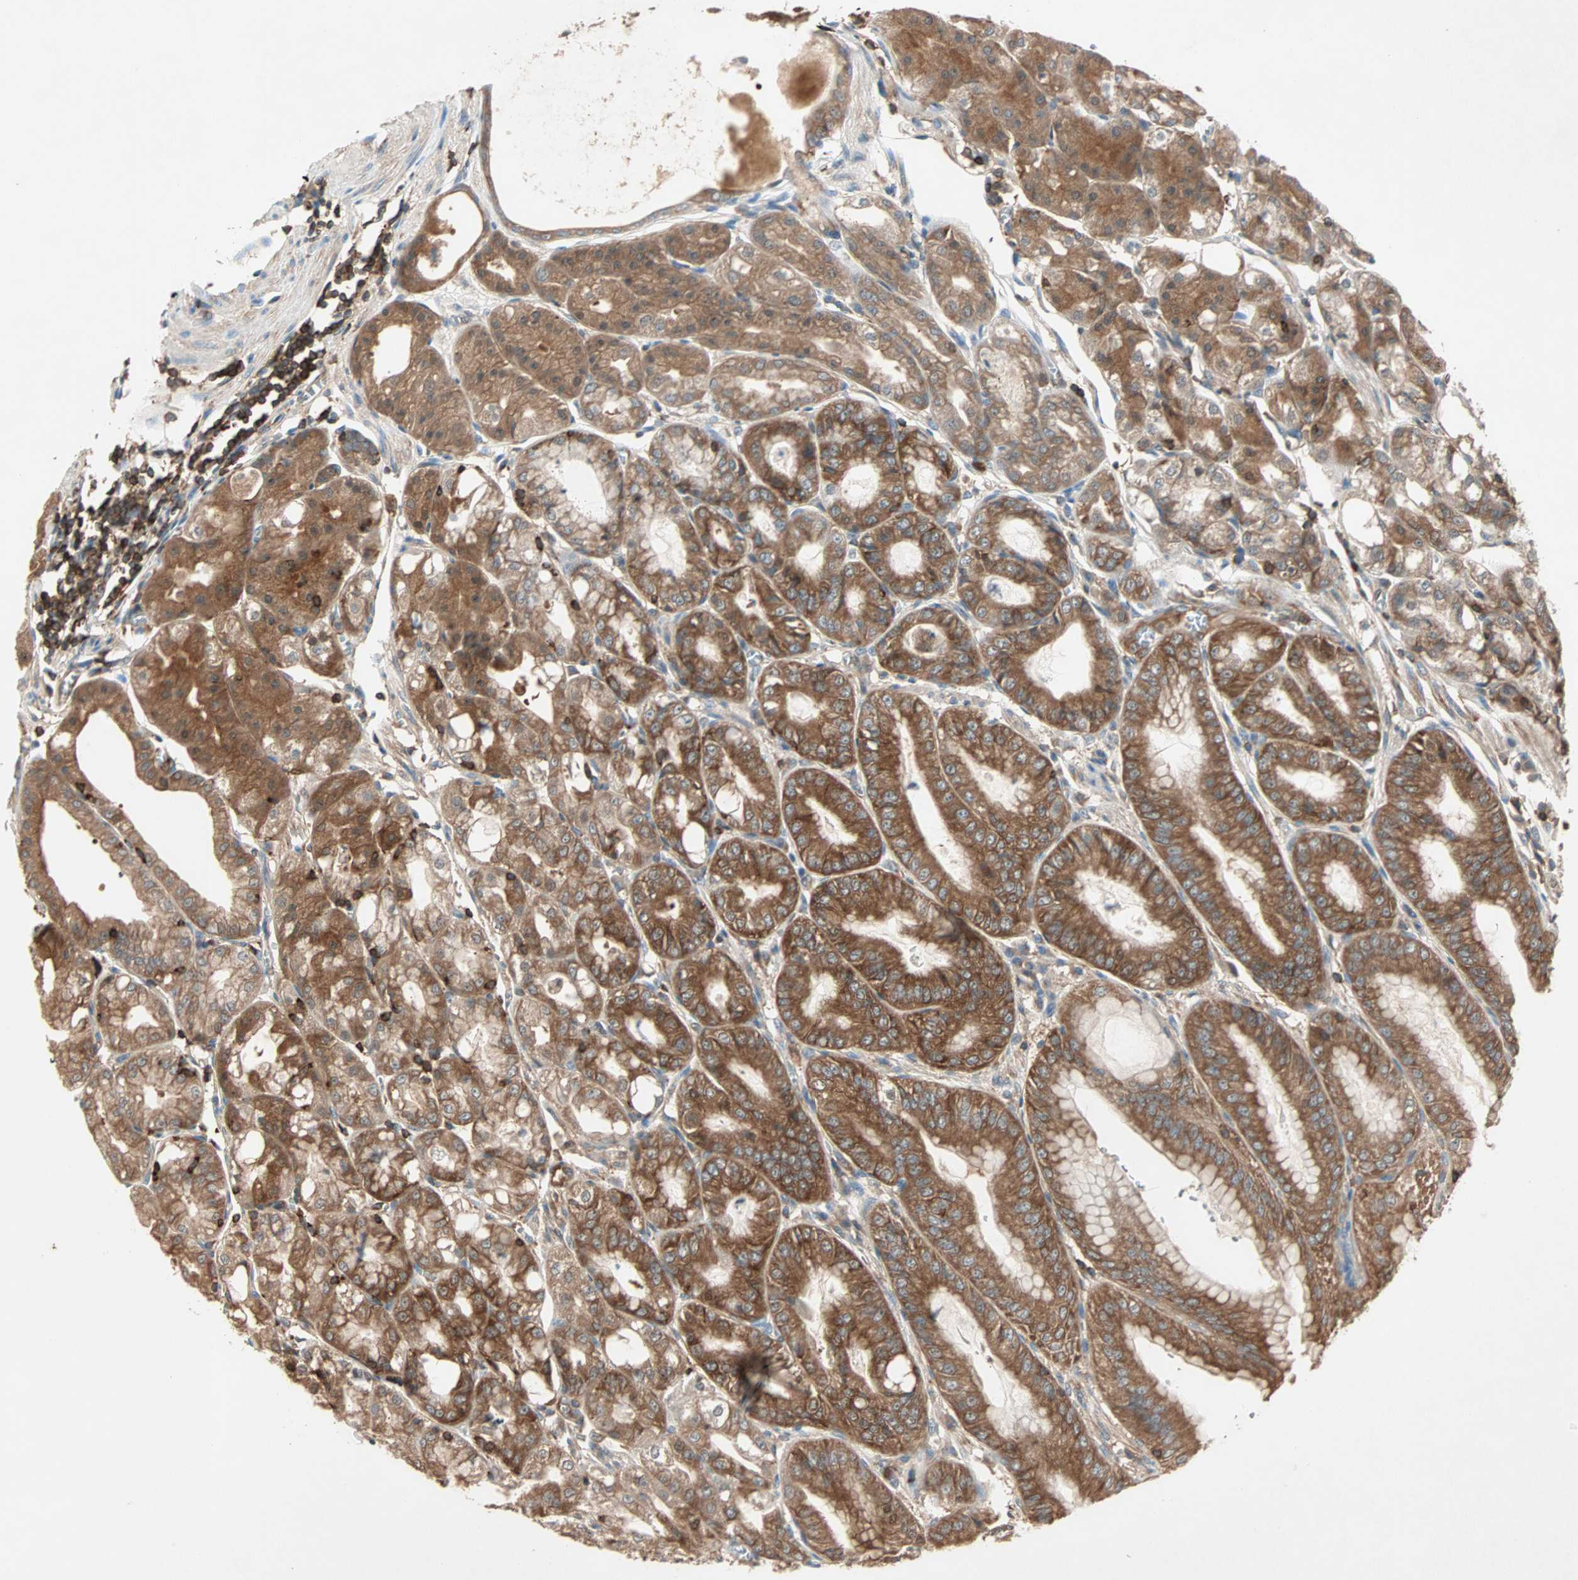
{"staining": {"intensity": "strong", "quantity": ">75%", "location": "cytoplasmic/membranous"}, "tissue": "stomach", "cell_type": "Glandular cells", "image_type": "normal", "snomed": [{"axis": "morphology", "description": "Normal tissue, NOS"}, {"axis": "topography", "description": "Stomach, lower"}], "caption": "Brown immunohistochemical staining in benign stomach shows strong cytoplasmic/membranous expression in about >75% of glandular cells.", "gene": "TEC", "patient": {"sex": "male", "age": 71}}